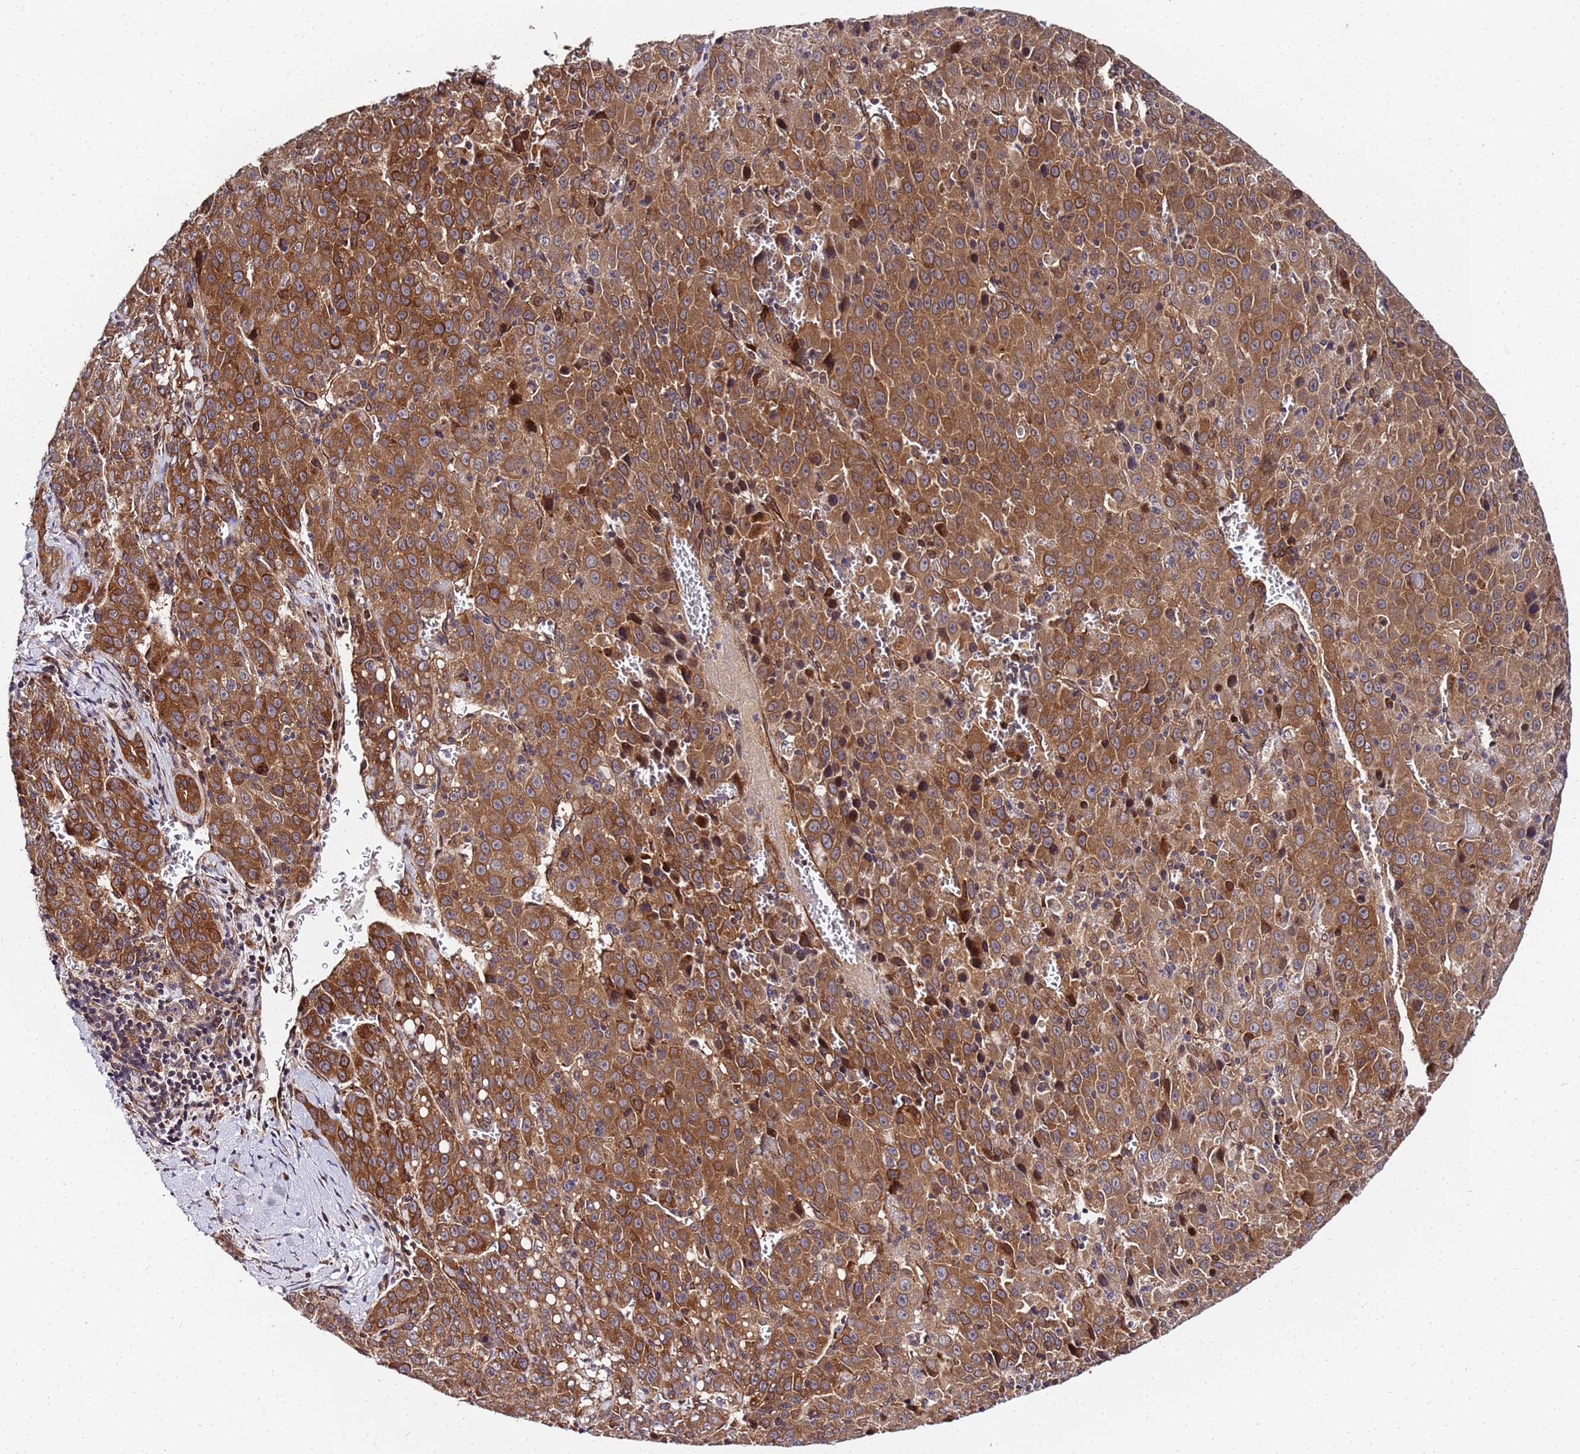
{"staining": {"intensity": "moderate", "quantity": ">75%", "location": "cytoplasmic/membranous"}, "tissue": "liver cancer", "cell_type": "Tumor cells", "image_type": "cancer", "snomed": [{"axis": "morphology", "description": "Carcinoma, Hepatocellular, NOS"}, {"axis": "topography", "description": "Liver"}], "caption": "Tumor cells display moderate cytoplasmic/membranous expression in approximately >75% of cells in liver hepatocellular carcinoma. The staining is performed using DAB brown chromogen to label protein expression. The nuclei are counter-stained blue using hematoxylin.", "gene": "UNC93B1", "patient": {"sex": "female", "age": 53}}